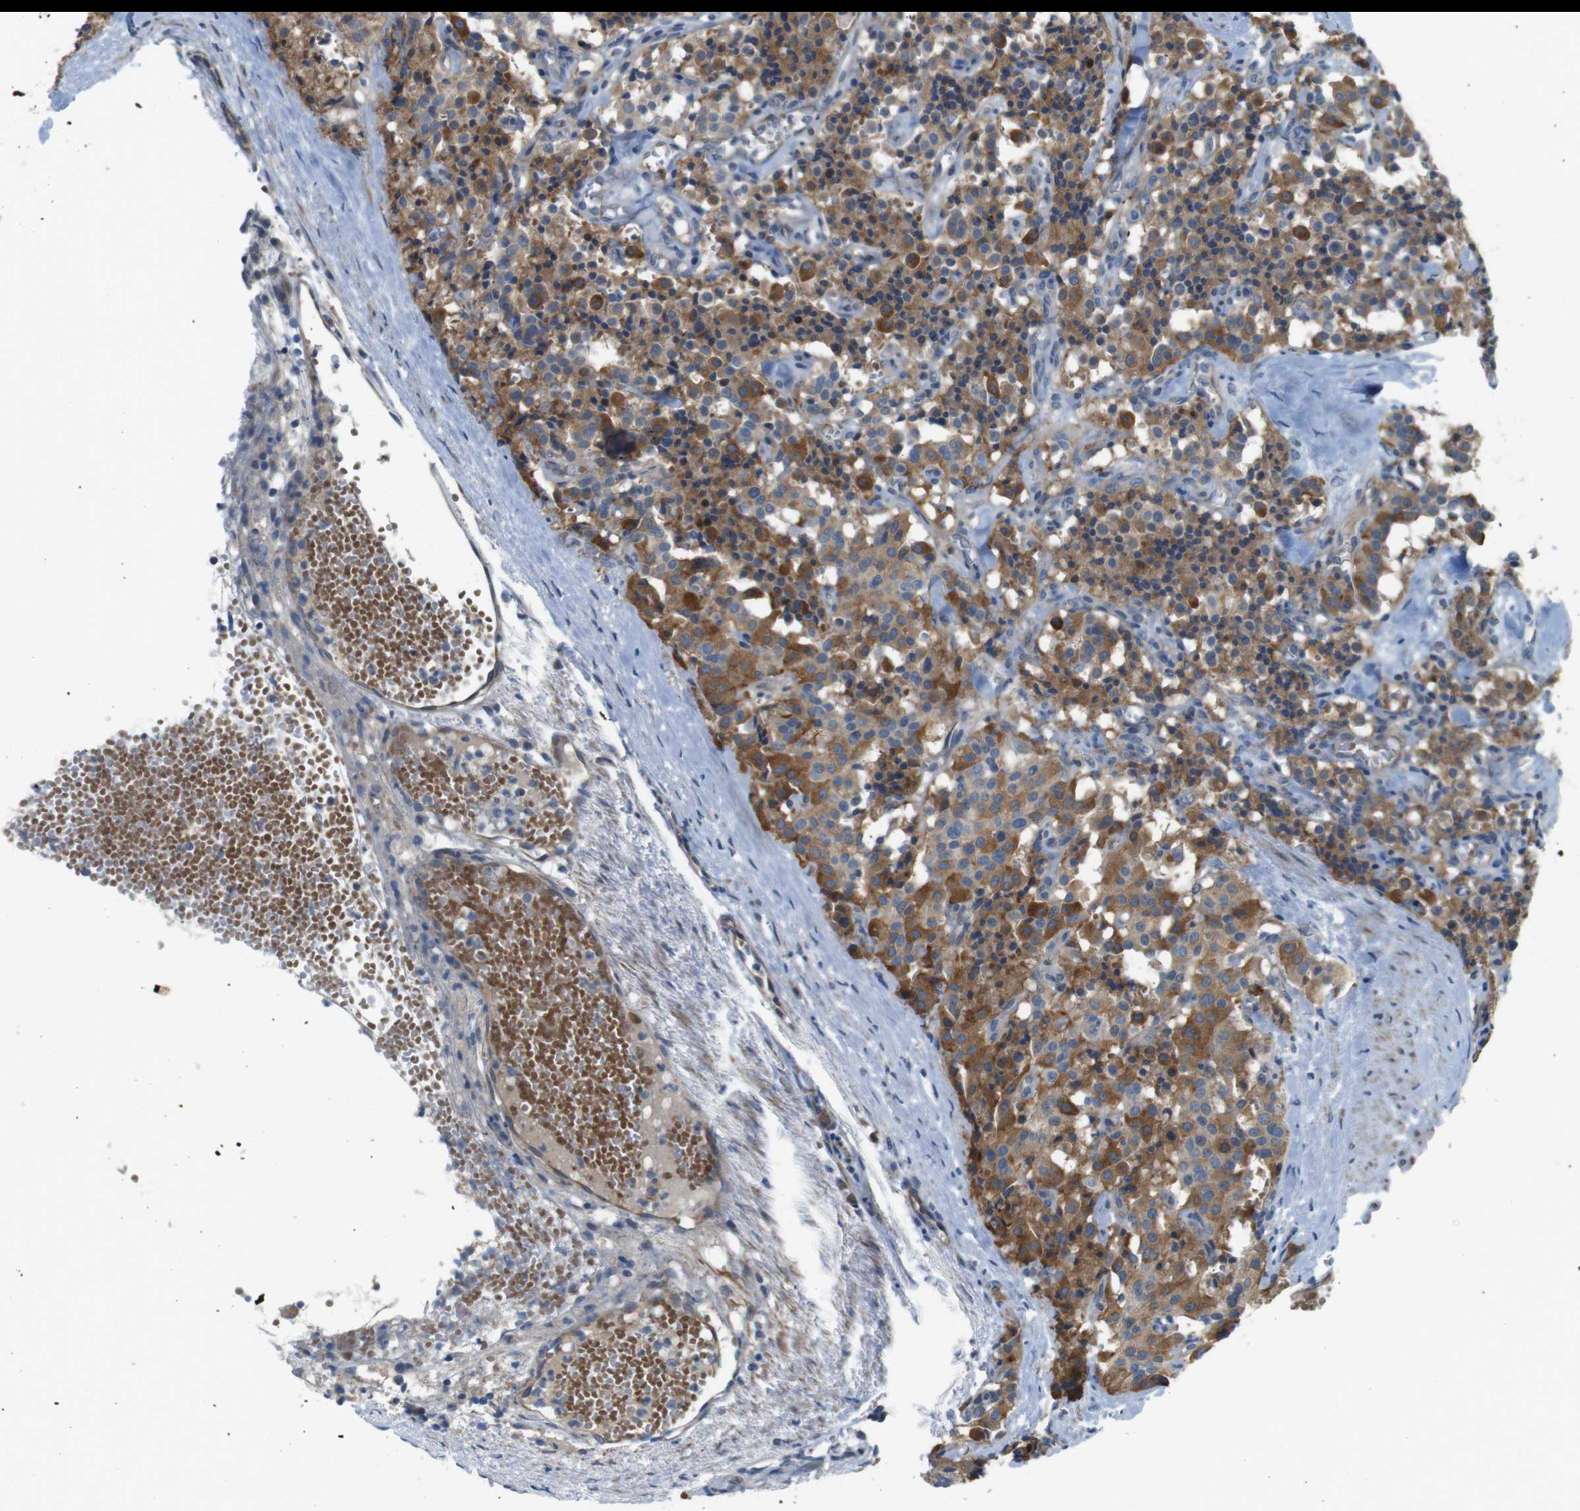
{"staining": {"intensity": "moderate", "quantity": ">75%", "location": "cytoplasmic/membranous"}, "tissue": "carcinoid", "cell_type": "Tumor cells", "image_type": "cancer", "snomed": [{"axis": "morphology", "description": "Carcinoid, malignant, NOS"}, {"axis": "topography", "description": "Lung"}], "caption": "High-magnification brightfield microscopy of carcinoid stained with DAB (brown) and counterstained with hematoxylin (blue). tumor cells exhibit moderate cytoplasmic/membranous positivity is seen in approximately>75% of cells.", "gene": "ABHD15", "patient": {"sex": "male", "age": 30}}